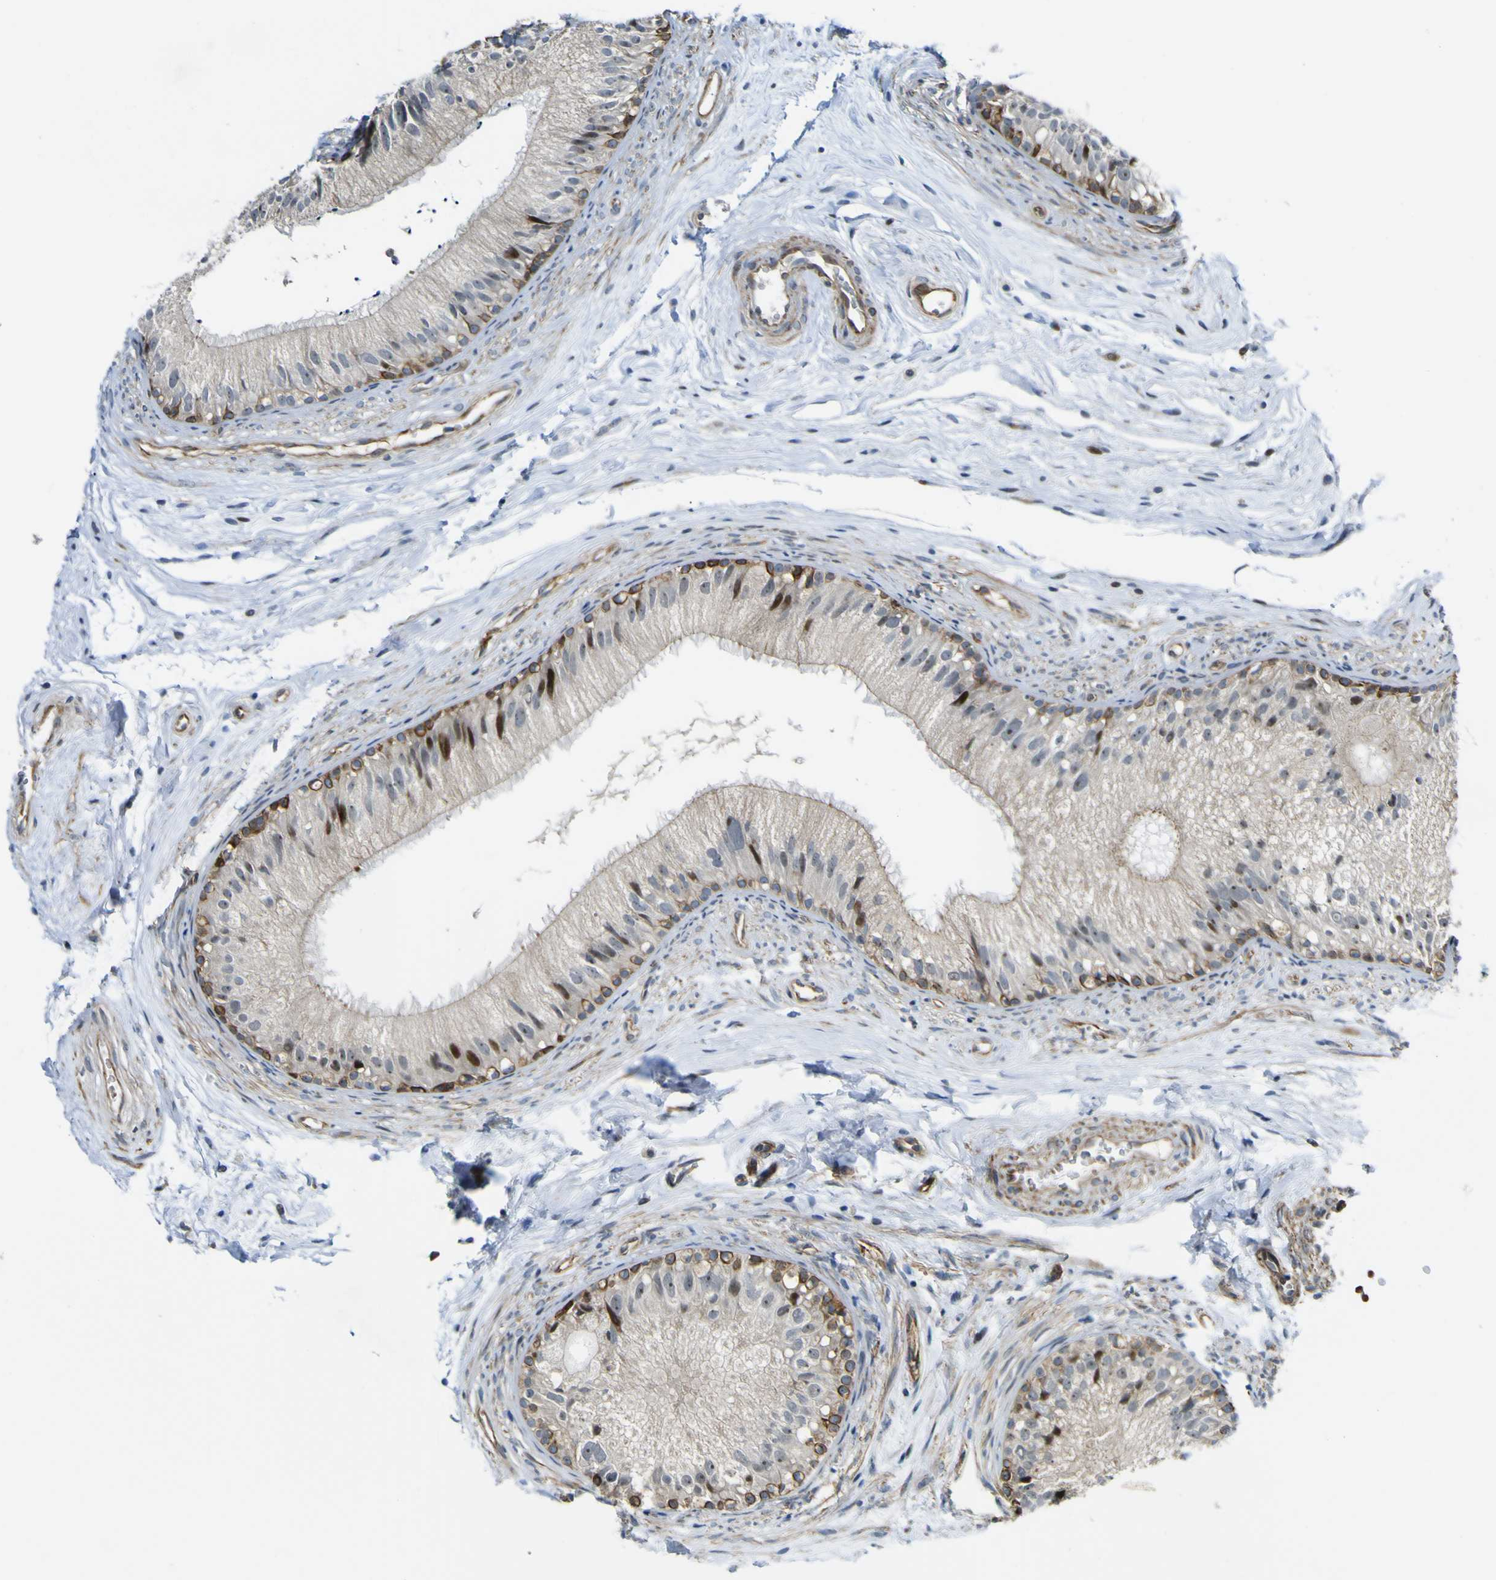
{"staining": {"intensity": "strong", "quantity": "25%-75%", "location": "nuclear"}, "tissue": "epididymis", "cell_type": "Glandular cells", "image_type": "normal", "snomed": [{"axis": "morphology", "description": "Normal tissue, NOS"}, {"axis": "topography", "description": "Epididymis"}], "caption": "High-power microscopy captured an IHC histopathology image of unremarkable epididymis, revealing strong nuclear positivity in approximately 25%-75% of glandular cells. (DAB = brown stain, brightfield microscopy at high magnification).", "gene": "KDM7A", "patient": {"sex": "male", "age": 56}}